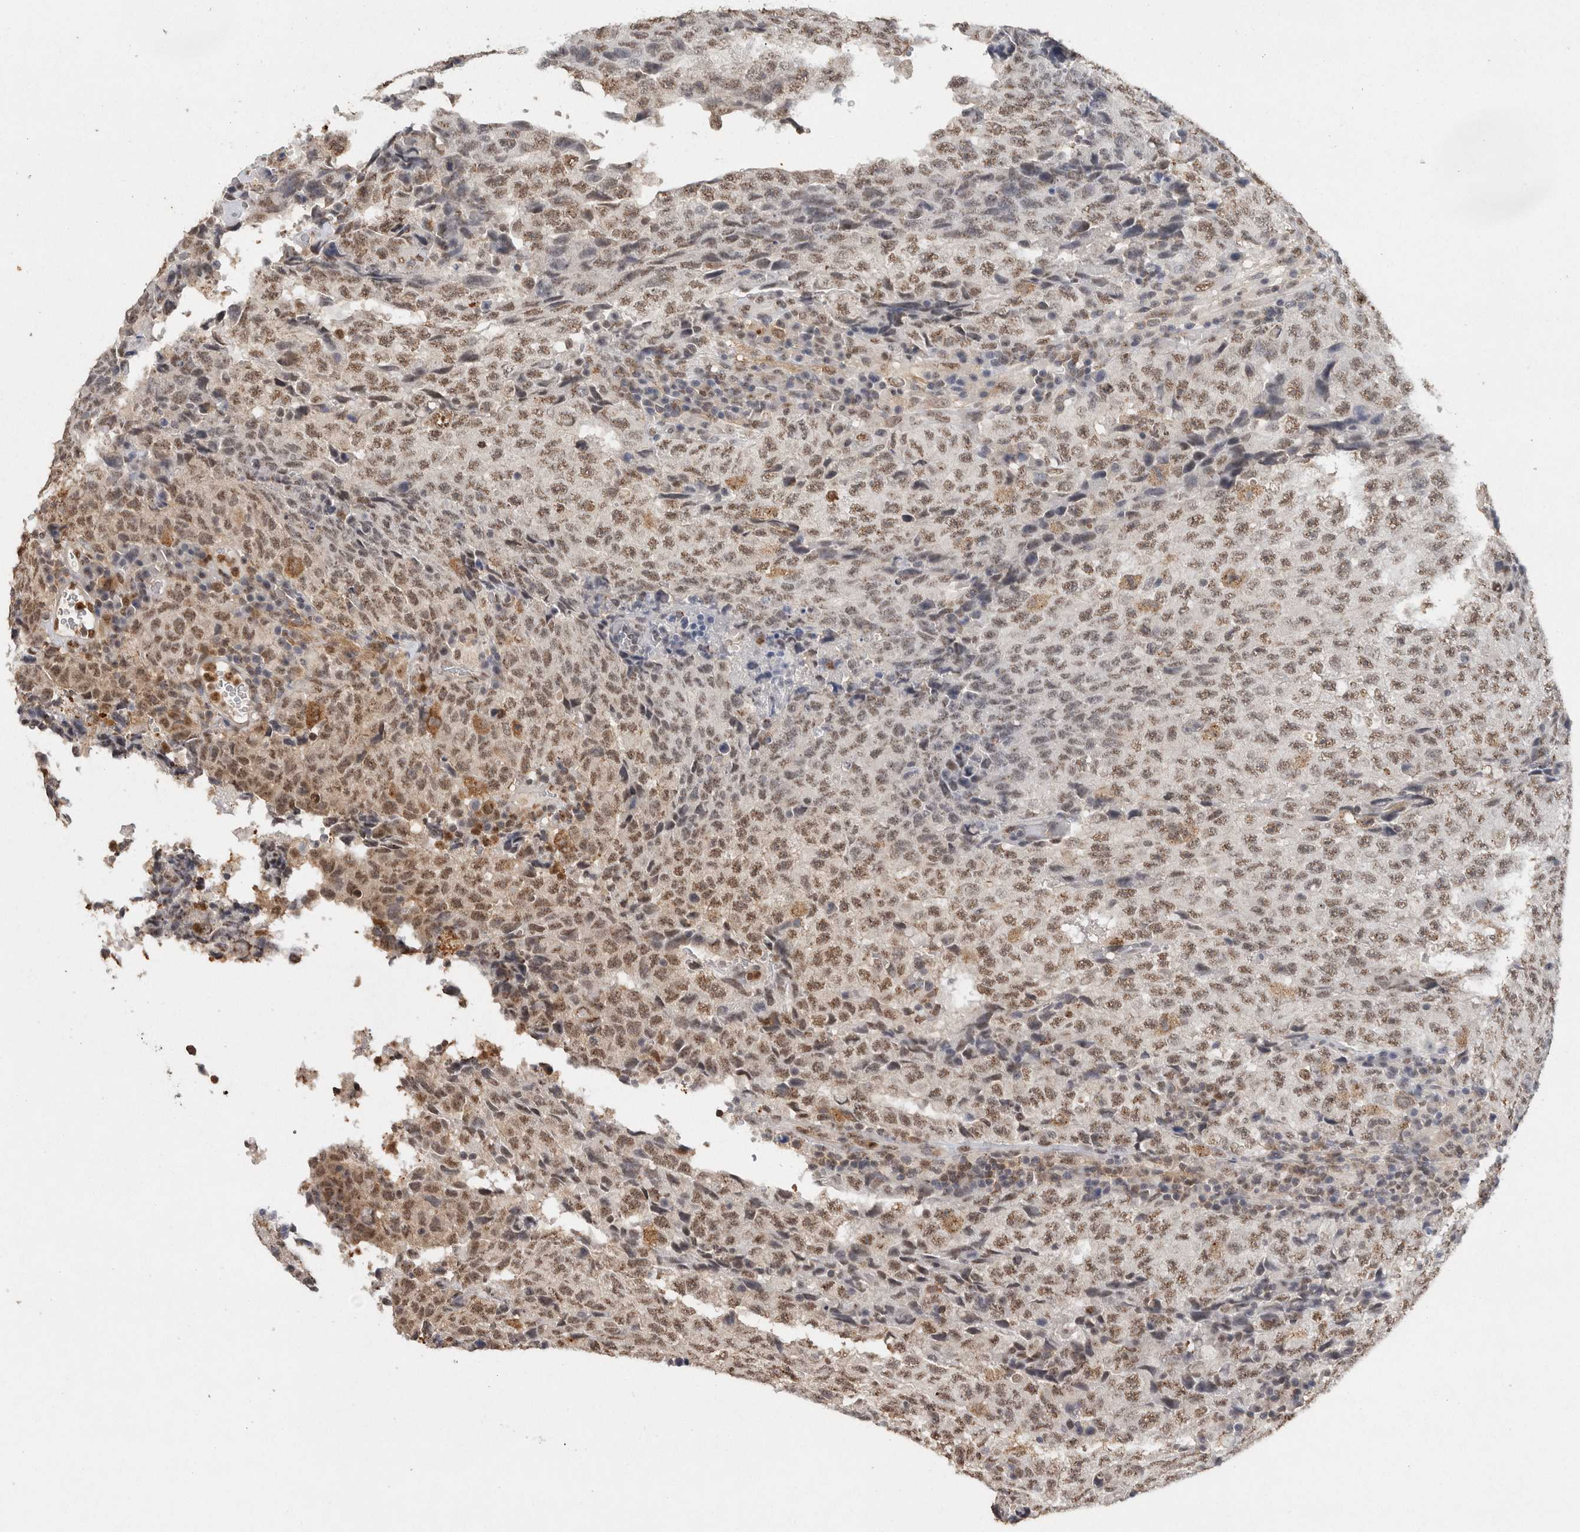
{"staining": {"intensity": "weak", "quantity": ">75%", "location": "nuclear"}, "tissue": "testis cancer", "cell_type": "Tumor cells", "image_type": "cancer", "snomed": [{"axis": "morphology", "description": "Necrosis, NOS"}, {"axis": "morphology", "description": "Carcinoma, Embryonal, NOS"}, {"axis": "topography", "description": "Testis"}], "caption": "Immunohistochemistry staining of testis embryonal carcinoma, which shows low levels of weak nuclear expression in about >75% of tumor cells indicating weak nuclear protein positivity. The staining was performed using DAB (3,3'-diaminobenzidine) (brown) for protein detection and nuclei were counterstained in hematoxylin (blue).", "gene": "RPS6KA2", "patient": {"sex": "male", "age": 19}}